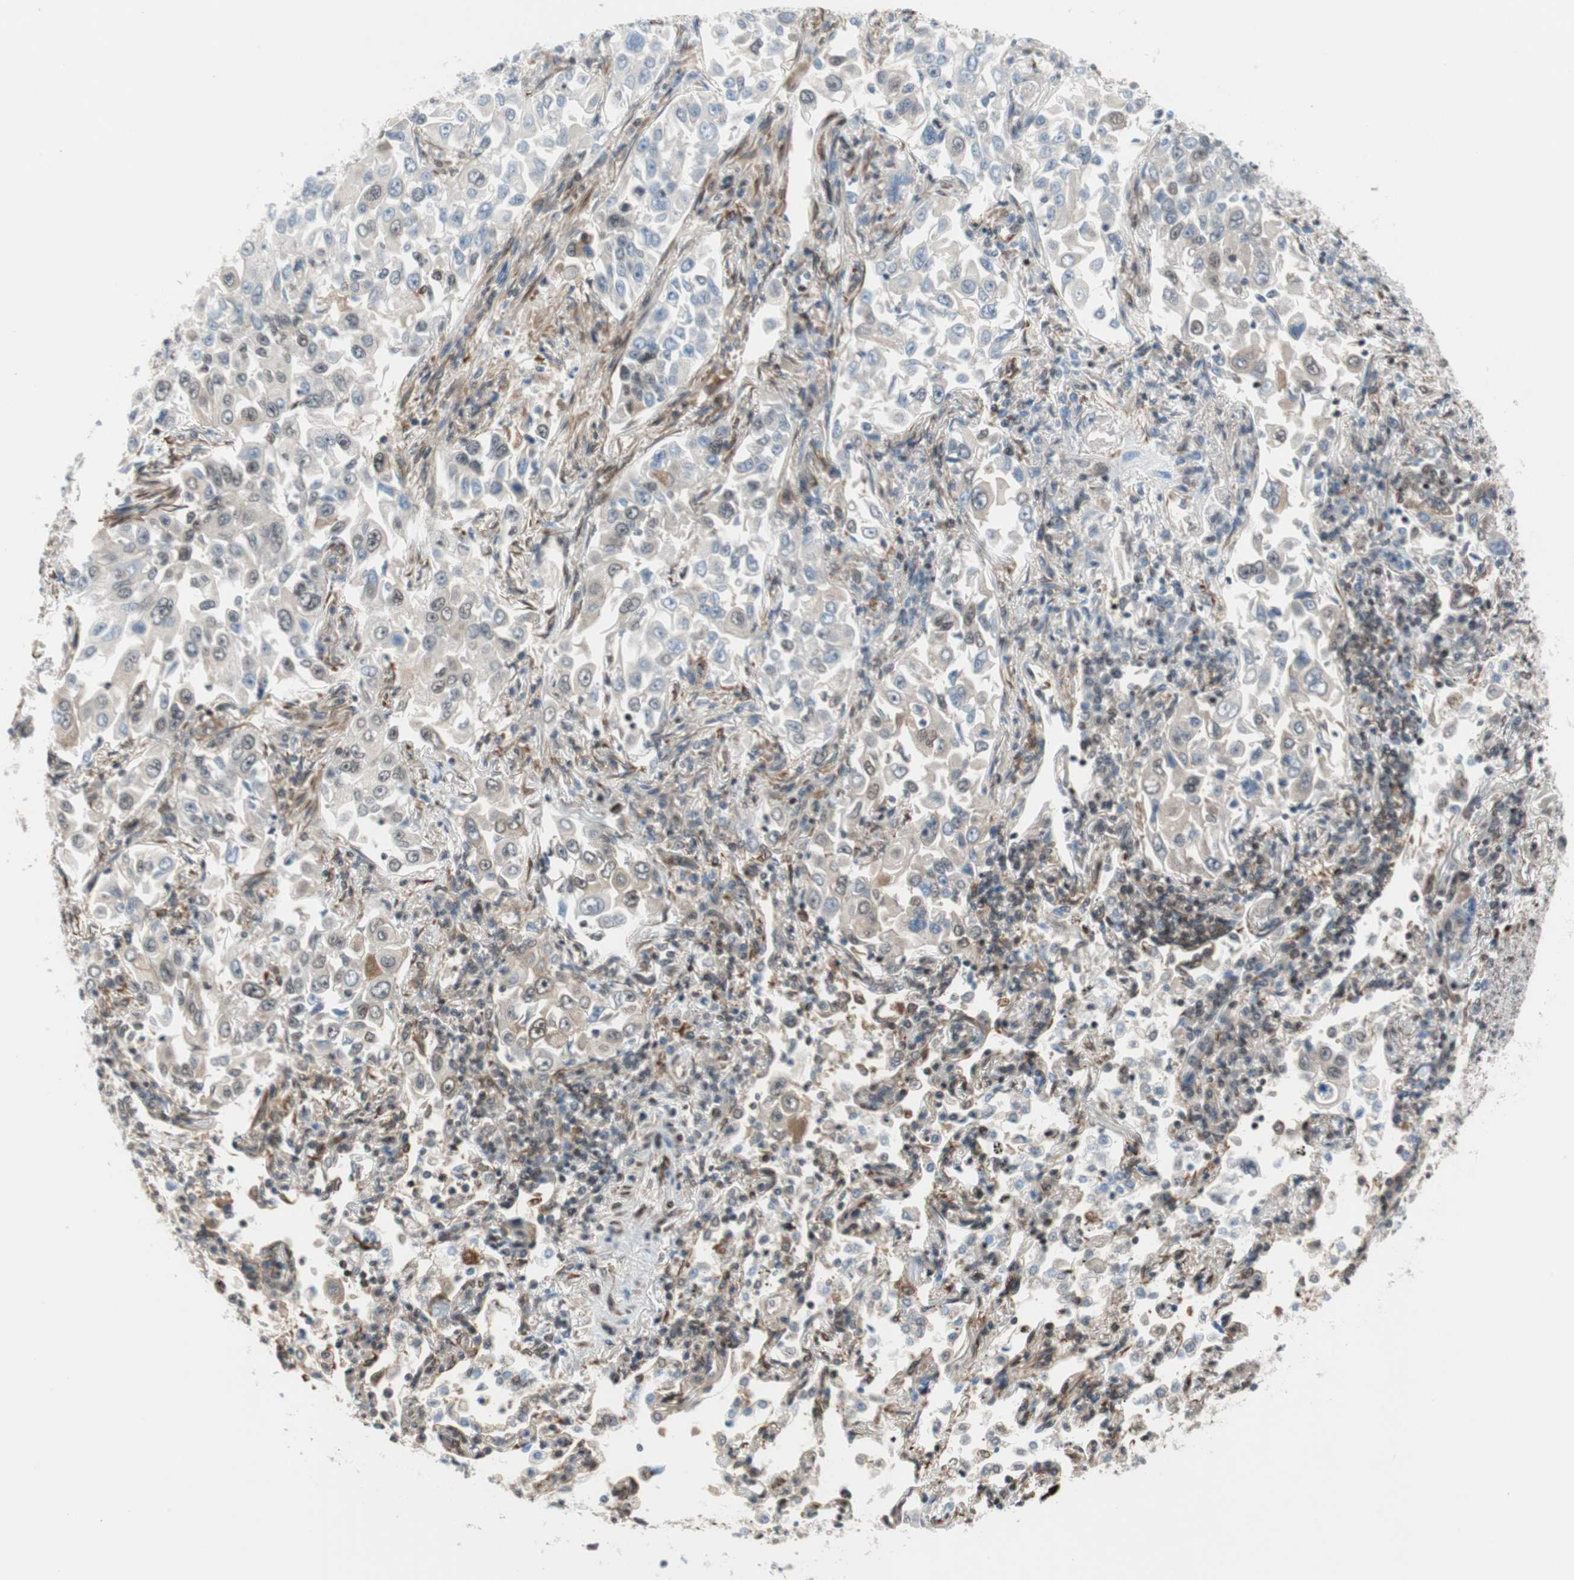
{"staining": {"intensity": "negative", "quantity": "none", "location": "none"}, "tissue": "lung cancer", "cell_type": "Tumor cells", "image_type": "cancer", "snomed": [{"axis": "morphology", "description": "Adenocarcinoma, NOS"}, {"axis": "topography", "description": "Lung"}], "caption": "An immunohistochemistry (IHC) image of lung adenocarcinoma is shown. There is no staining in tumor cells of lung adenocarcinoma.", "gene": "ZNF512B", "patient": {"sex": "male", "age": 84}}